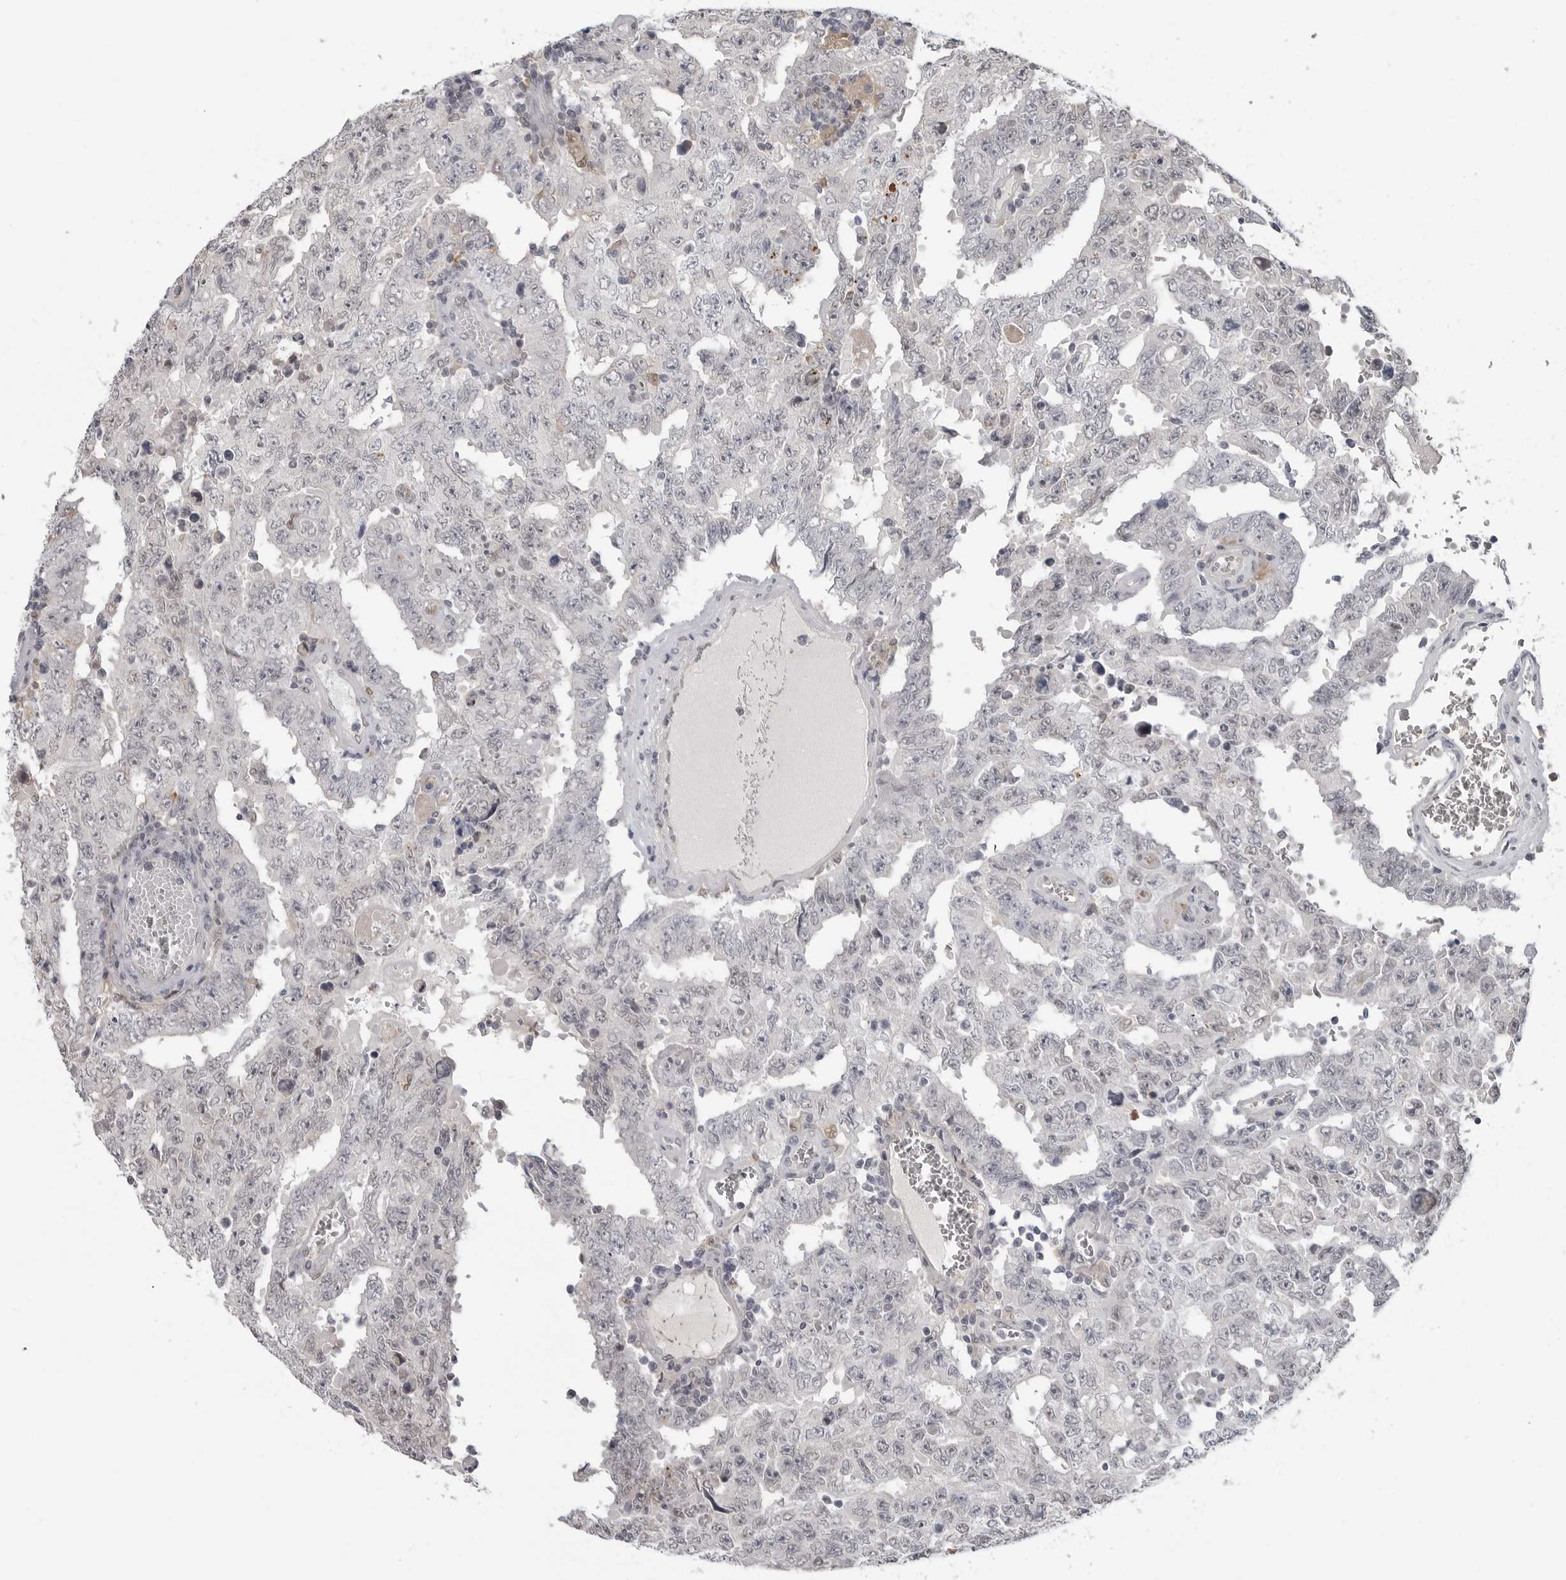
{"staining": {"intensity": "negative", "quantity": "none", "location": "none"}, "tissue": "testis cancer", "cell_type": "Tumor cells", "image_type": "cancer", "snomed": [{"axis": "morphology", "description": "Carcinoma, Embryonal, NOS"}, {"axis": "topography", "description": "Testis"}], "caption": "Immunohistochemistry (IHC) of embryonal carcinoma (testis) reveals no staining in tumor cells.", "gene": "PNPO", "patient": {"sex": "male", "age": 26}}